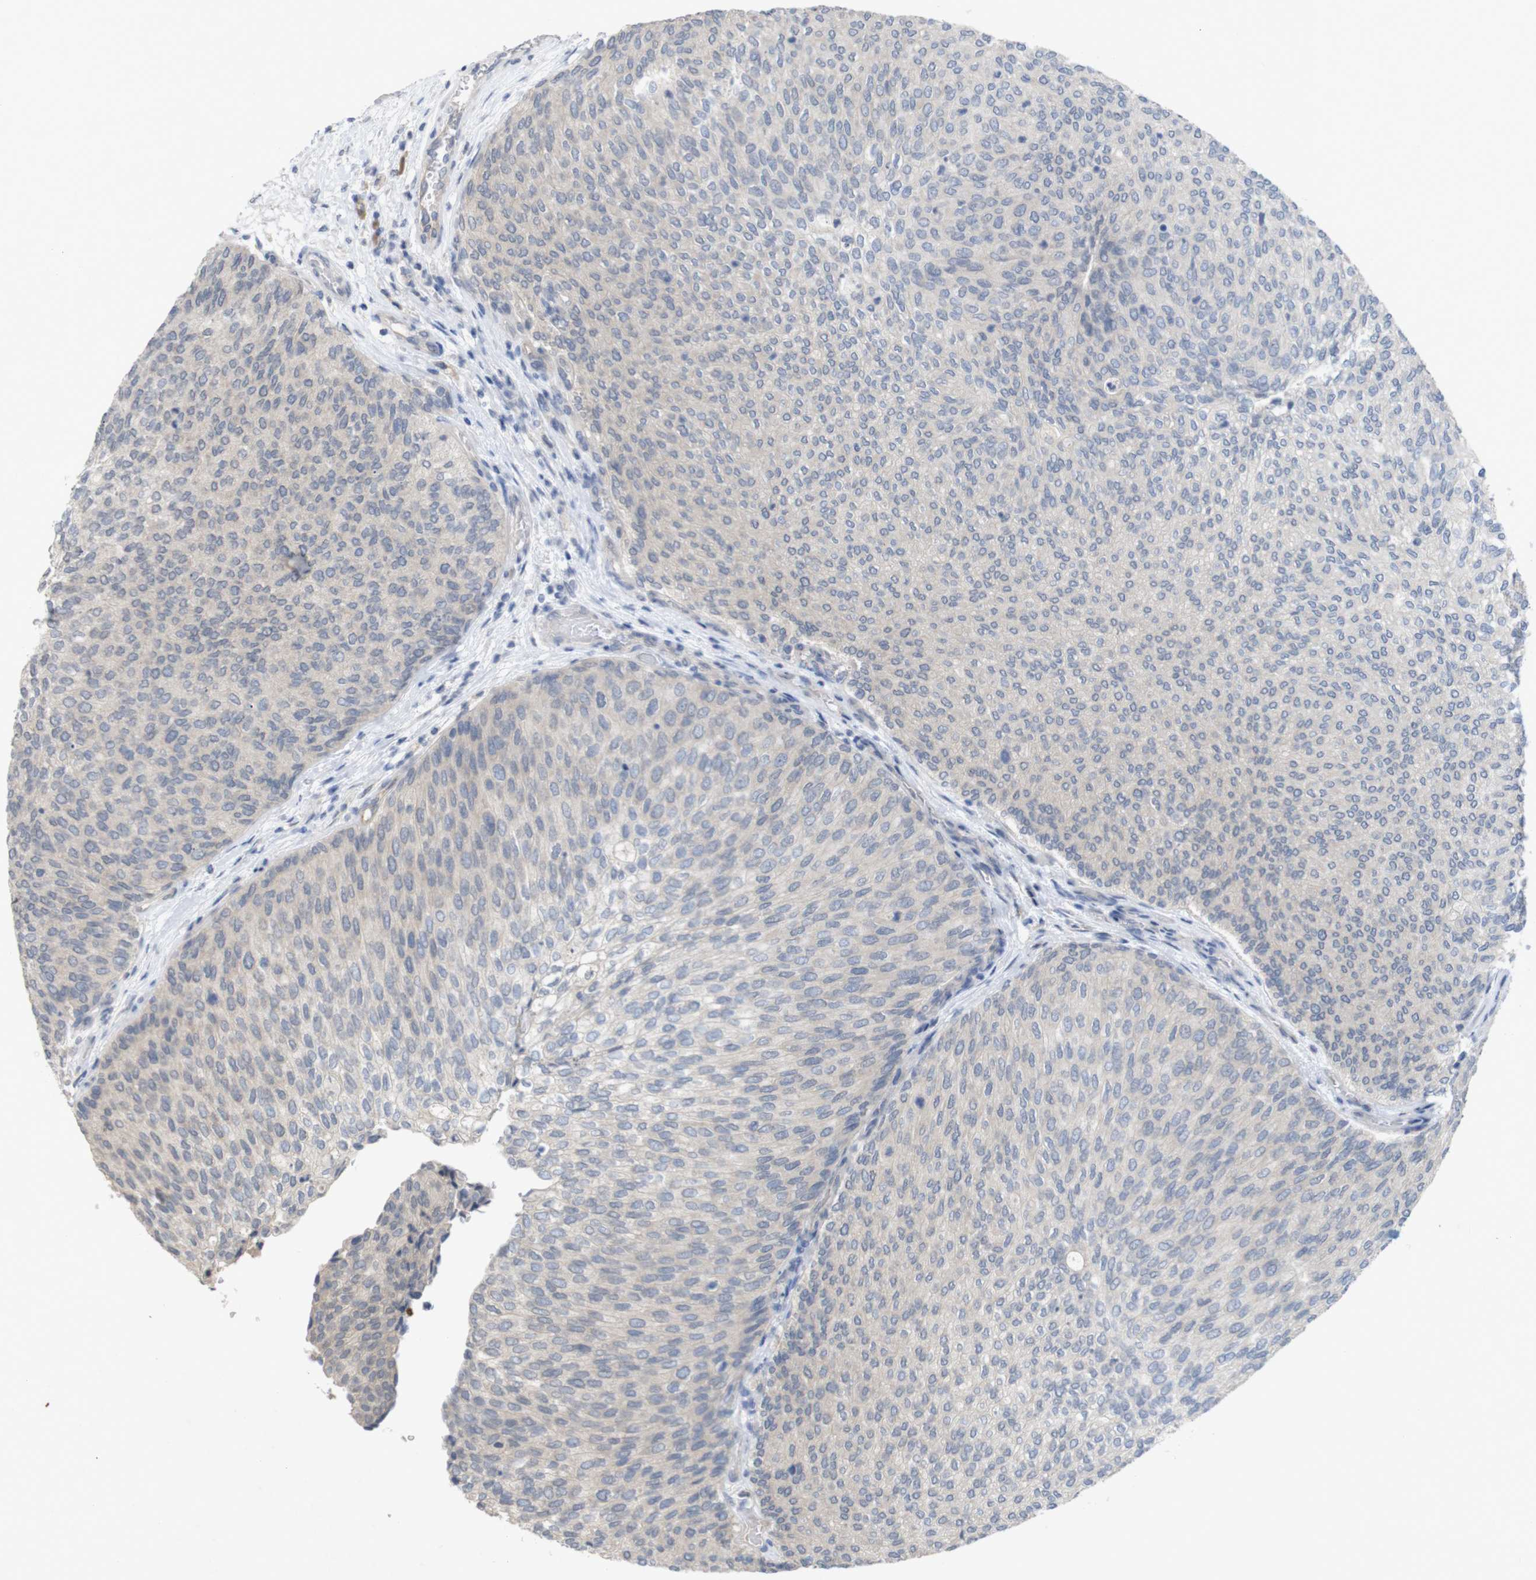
{"staining": {"intensity": "weak", "quantity": "25%-75%", "location": "cytoplasmic/membranous"}, "tissue": "urothelial cancer", "cell_type": "Tumor cells", "image_type": "cancer", "snomed": [{"axis": "morphology", "description": "Urothelial carcinoma, Low grade"}, {"axis": "topography", "description": "Urinary bladder"}], "caption": "This image displays immunohistochemistry (IHC) staining of human urothelial cancer, with low weak cytoplasmic/membranous positivity in approximately 25%-75% of tumor cells.", "gene": "BCAR3", "patient": {"sex": "female", "age": 79}}